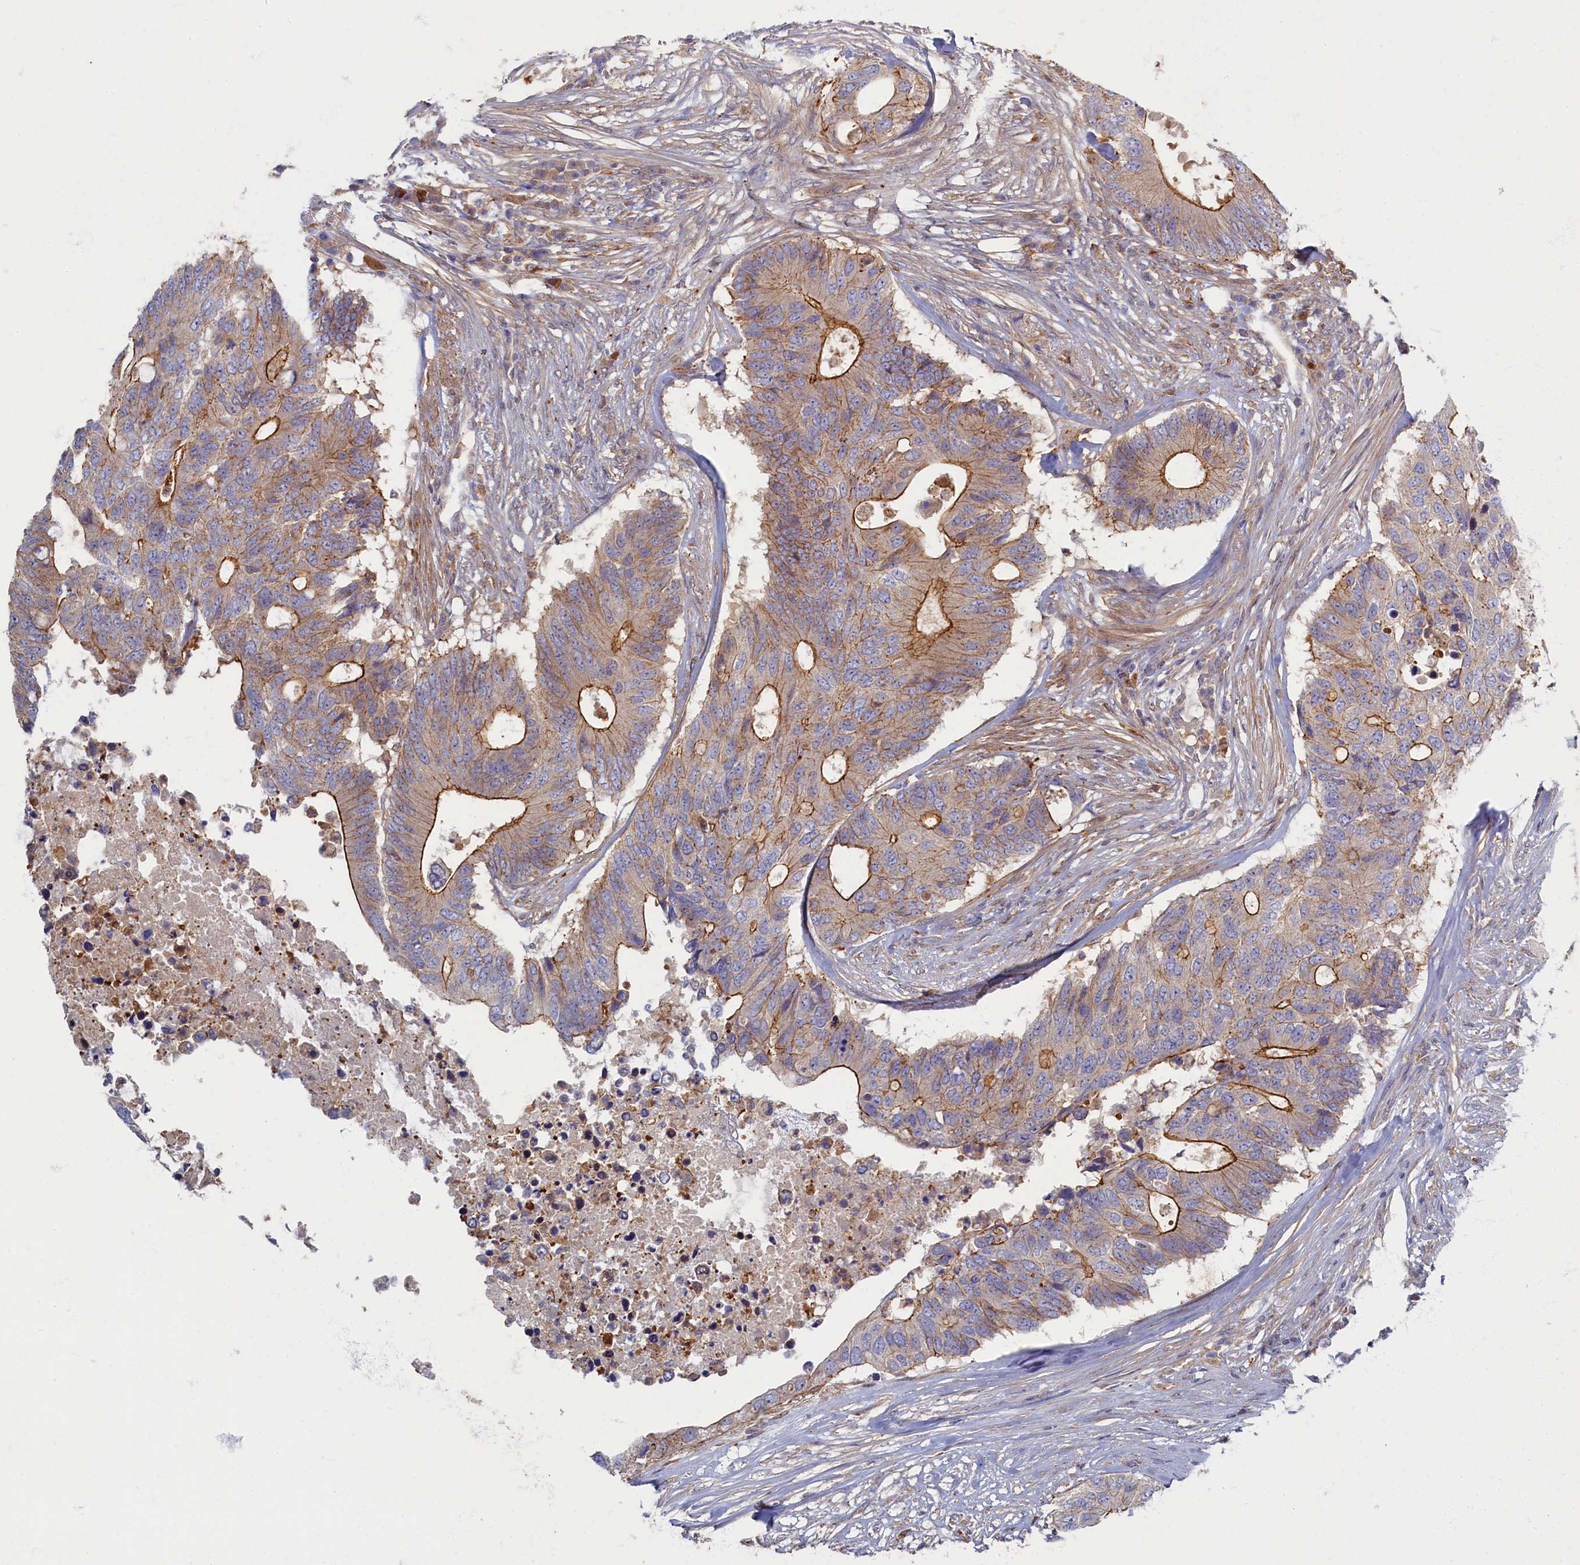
{"staining": {"intensity": "moderate", "quantity": "25%-75%", "location": "cytoplasmic/membranous"}, "tissue": "colorectal cancer", "cell_type": "Tumor cells", "image_type": "cancer", "snomed": [{"axis": "morphology", "description": "Adenocarcinoma, NOS"}, {"axis": "topography", "description": "Colon"}], "caption": "An image of human colorectal adenocarcinoma stained for a protein reveals moderate cytoplasmic/membranous brown staining in tumor cells. The staining is performed using DAB (3,3'-diaminobenzidine) brown chromogen to label protein expression. The nuclei are counter-stained blue using hematoxylin.", "gene": "PSMG2", "patient": {"sex": "male", "age": 71}}